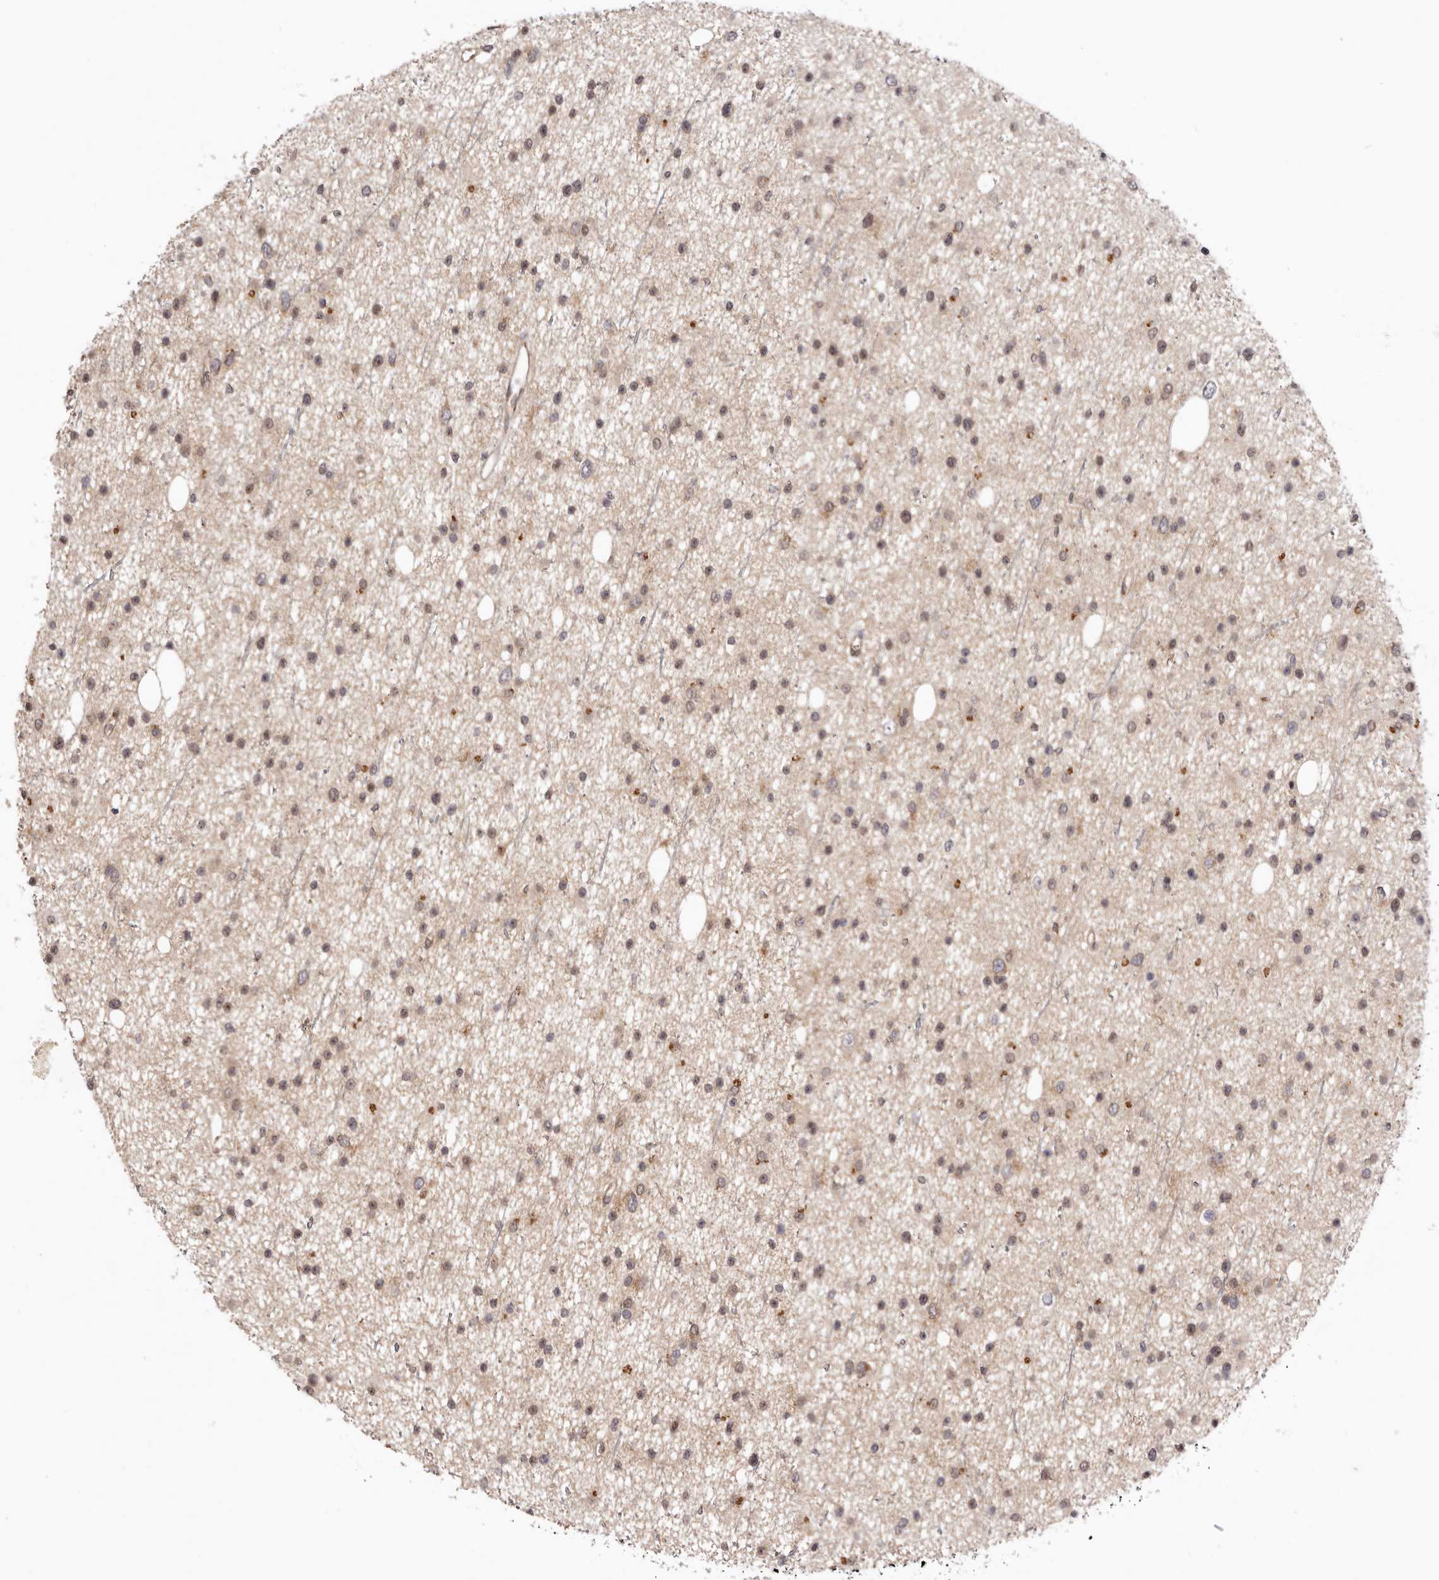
{"staining": {"intensity": "moderate", "quantity": ">75%", "location": "nuclear"}, "tissue": "glioma", "cell_type": "Tumor cells", "image_type": "cancer", "snomed": [{"axis": "morphology", "description": "Glioma, malignant, Low grade"}, {"axis": "topography", "description": "Cerebral cortex"}], "caption": "Brown immunohistochemical staining in glioma demonstrates moderate nuclear staining in about >75% of tumor cells.", "gene": "NOTCH1", "patient": {"sex": "female", "age": 39}}